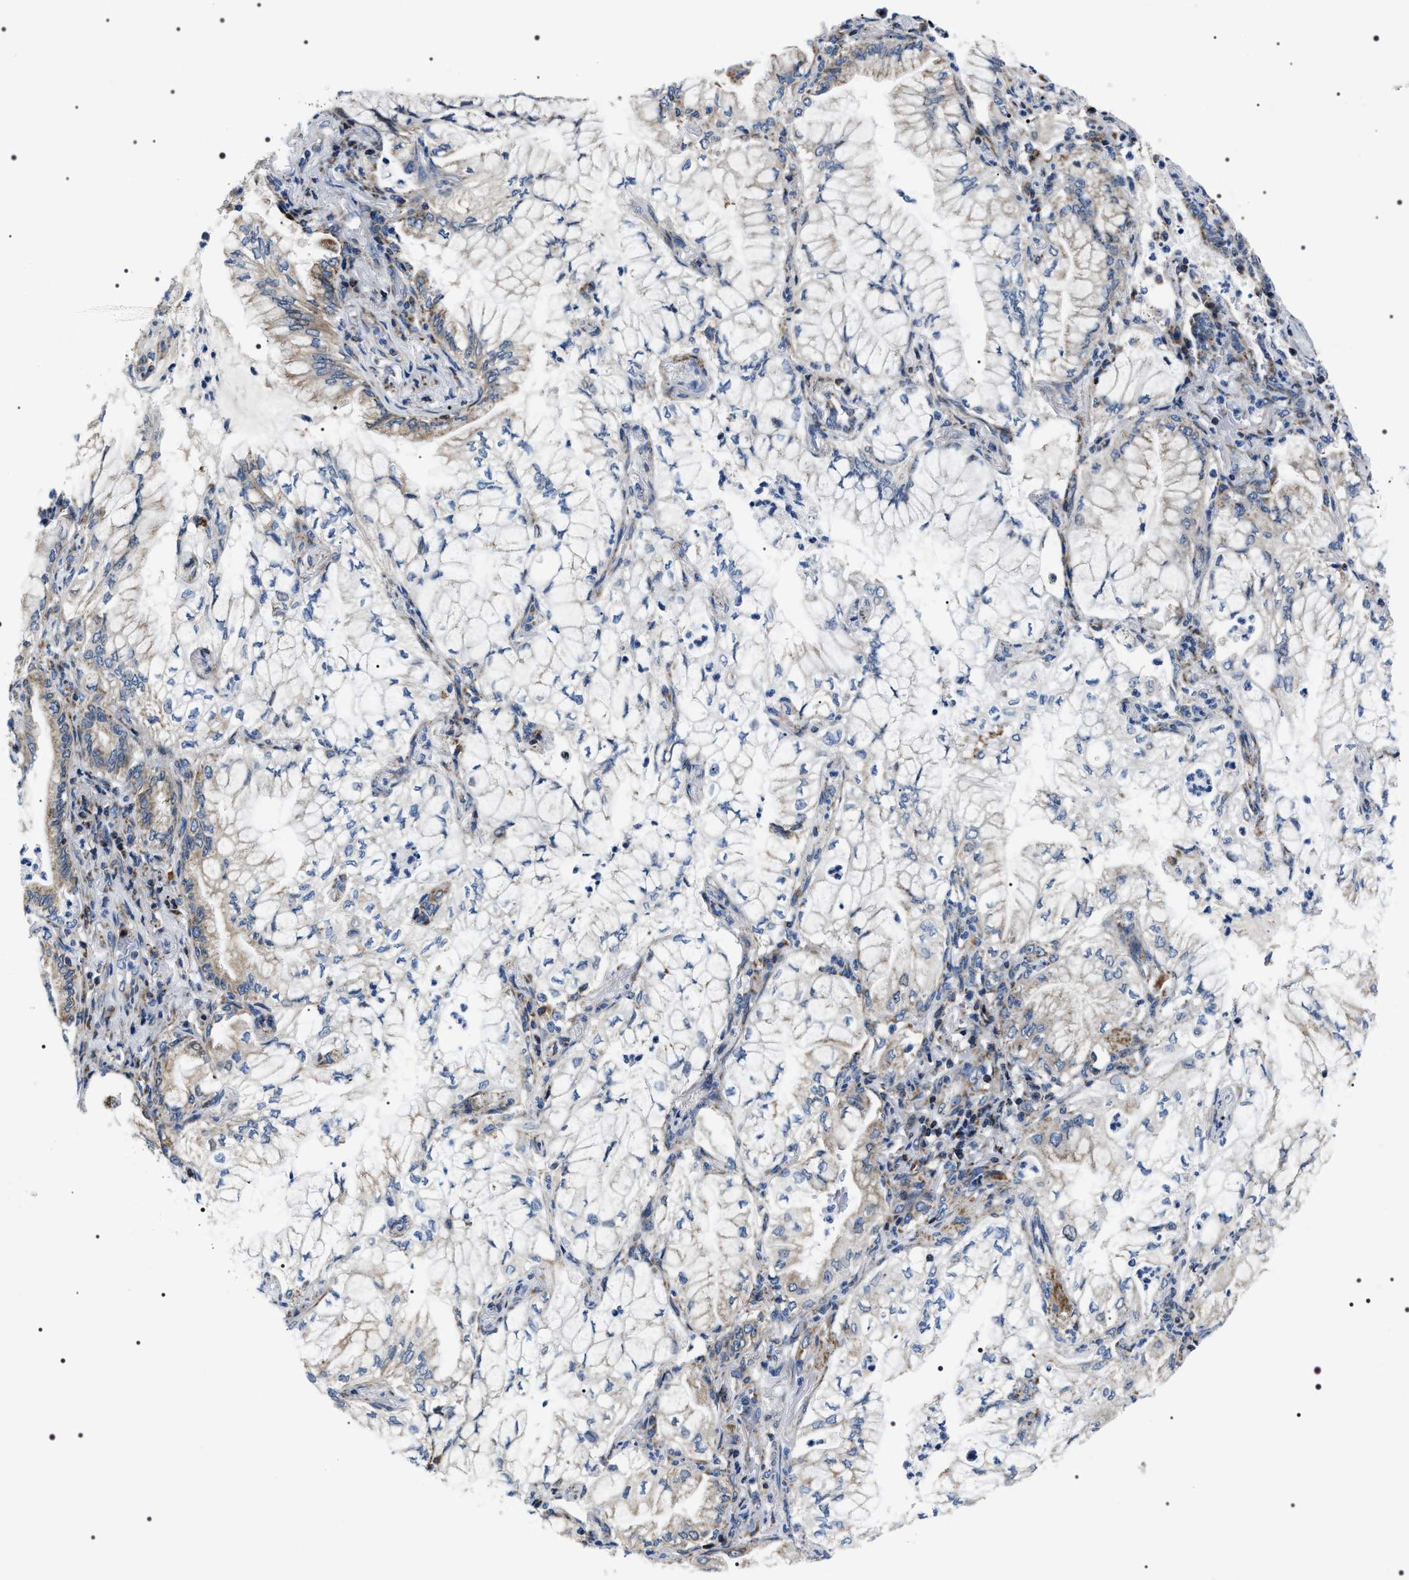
{"staining": {"intensity": "weak", "quantity": "<25%", "location": "cytoplasmic/membranous"}, "tissue": "lung cancer", "cell_type": "Tumor cells", "image_type": "cancer", "snomed": [{"axis": "morphology", "description": "Adenocarcinoma, NOS"}, {"axis": "topography", "description": "Lung"}], "caption": "Lung cancer (adenocarcinoma) was stained to show a protein in brown. There is no significant expression in tumor cells.", "gene": "NTMT1", "patient": {"sex": "female", "age": 70}}